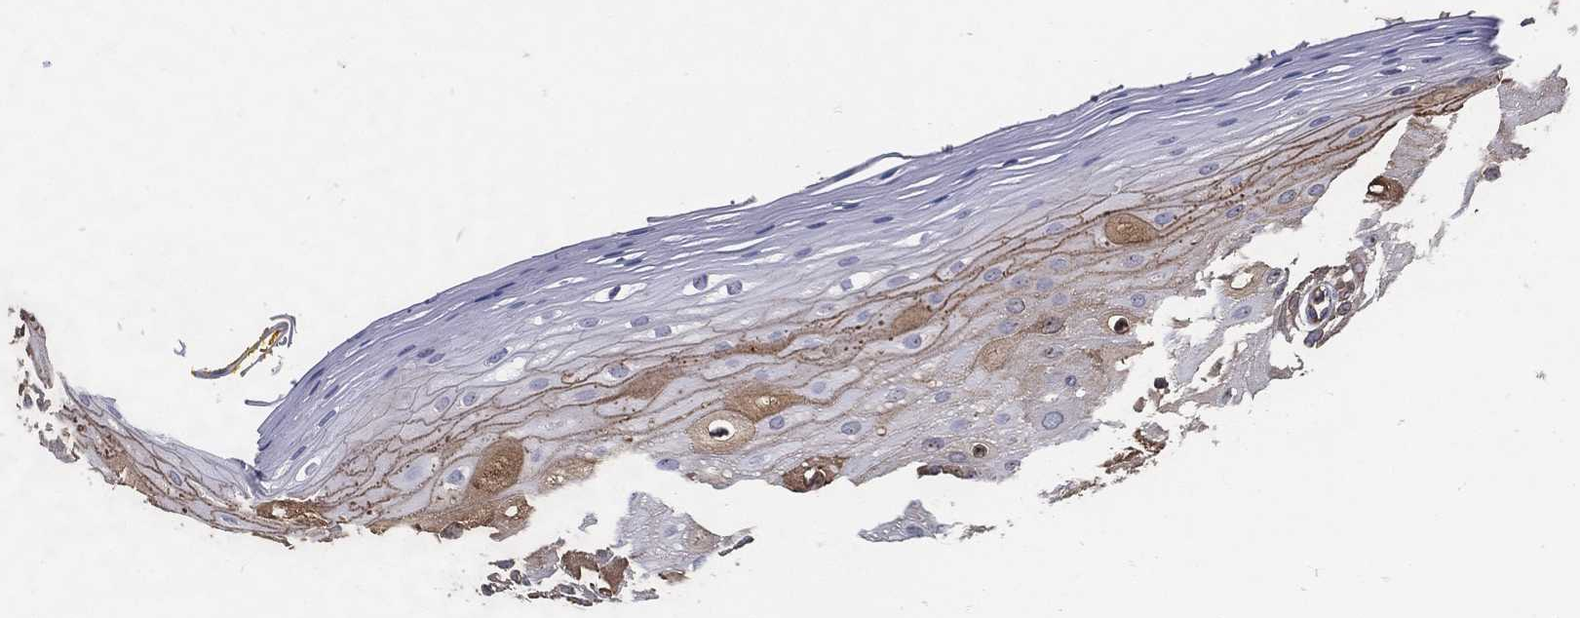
{"staining": {"intensity": "moderate", "quantity": "<25%", "location": "cytoplasmic/membranous"}, "tissue": "oral mucosa", "cell_type": "Squamous epithelial cells", "image_type": "normal", "snomed": [{"axis": "morphology", "description": "Normal tissue, NOS"}, {"axis": "morphology", "description": "Squamous cell carcinoma, NOS"}, {"axis": "topography", "description": "Oral tissue"}, {"axis": "topography", "description": "Head-Neck"}], "caption": "A low amount of moderate cytoplasmic/membranous staining is appreciated in approximately <25% of squamous epithelial cells in unremarkable oral mucosa.", "gene": "EFNA1", "patient": {"sex": "female", "age": 75}}